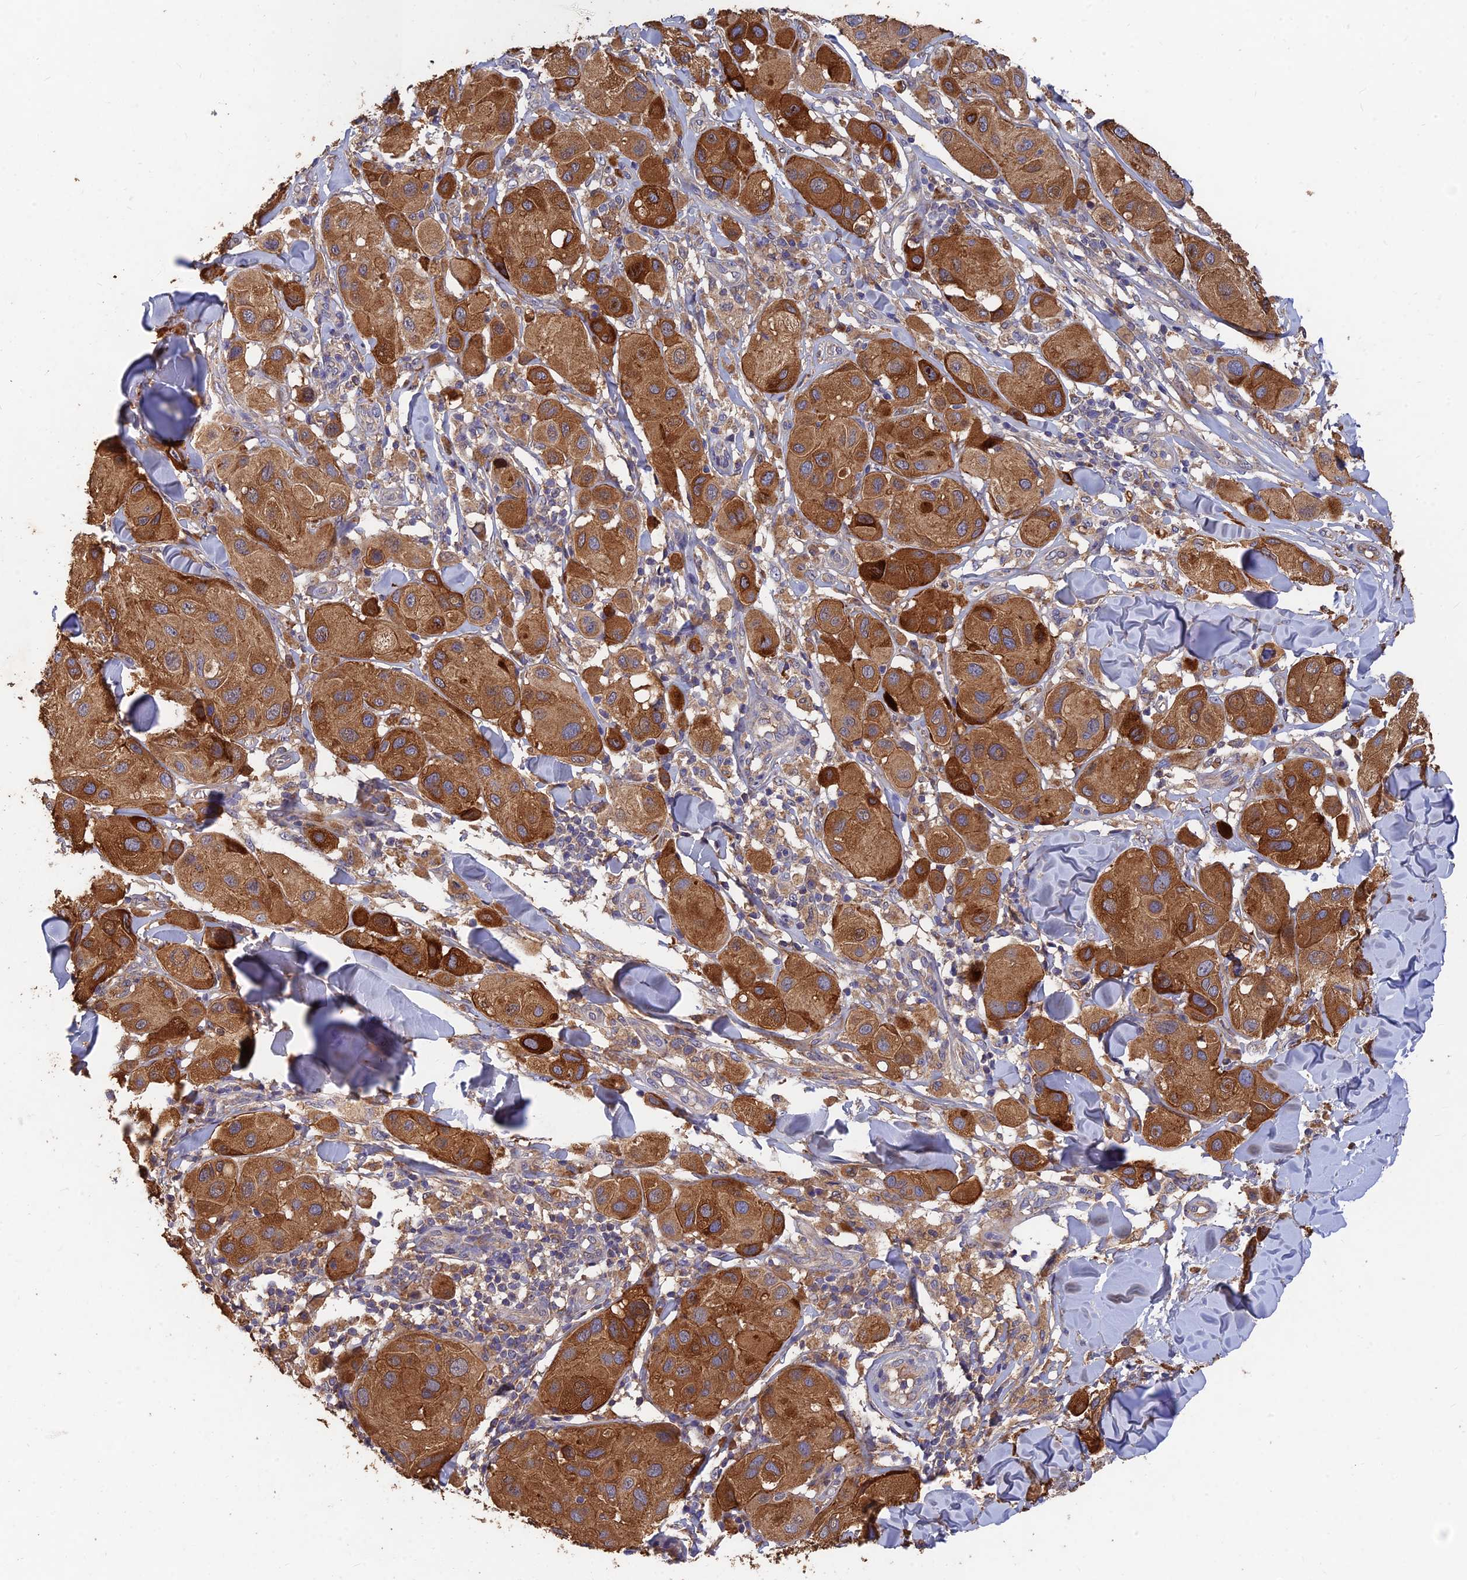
{"staining": {"intensity": "strong", "quantity": ">75%", "location": "cytoplasmic/membranous"}, "tissue": "melanoma", "cell_type": "Tumor cells", "image_type": "cancer", "snomed": [{"axis": "morphology", "description": "Malignant melanoma, Metastatic site"}, {"axis": "topography", "description": "Skin"}], "caption": "Protein staining shows strong cytoplasmic/membranous staining in approximately >75% of tumor cells in melanoma. (Stains: DAB in brown, nuclei in blue, Microscopy: brightfield microscopy at high magnification).", "gene": "SLC38A11", "patient": {"sex": "male", "age": 41}}